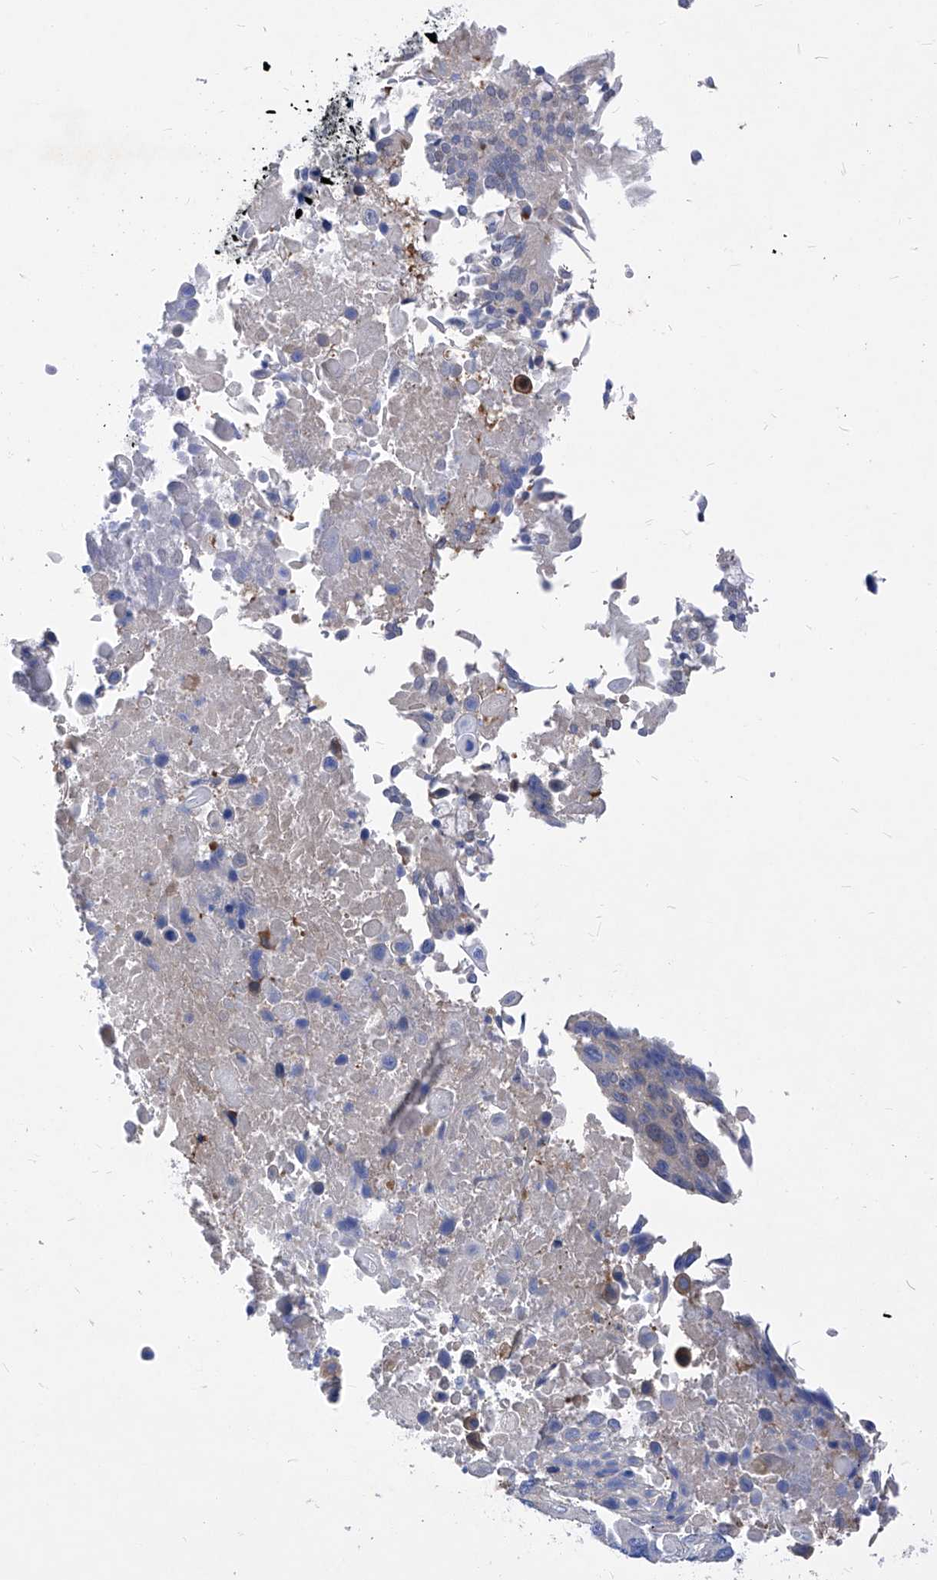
{"staining": {"intensity": "moderate", "quantity": "<25%", "location": "cytoplasmic/membranous"}, "tissue": "lung cancer", "cell_type": "Tumor cells", "image_type": "cancer", "snomed": [{"axis": "morphology", "description": "Squamous cell carcinoma, NOS"}, {"axis": "topography", "description": "Lung"}], "caption": "Protein analysis of lung squamous cell carcinoma tissue reveals moderate cytoplasmic/membranous staining in approximately <25% of tumor cells.", "gene": "XPNPEP1", "patient": {"sex": "male", "age": 66}}